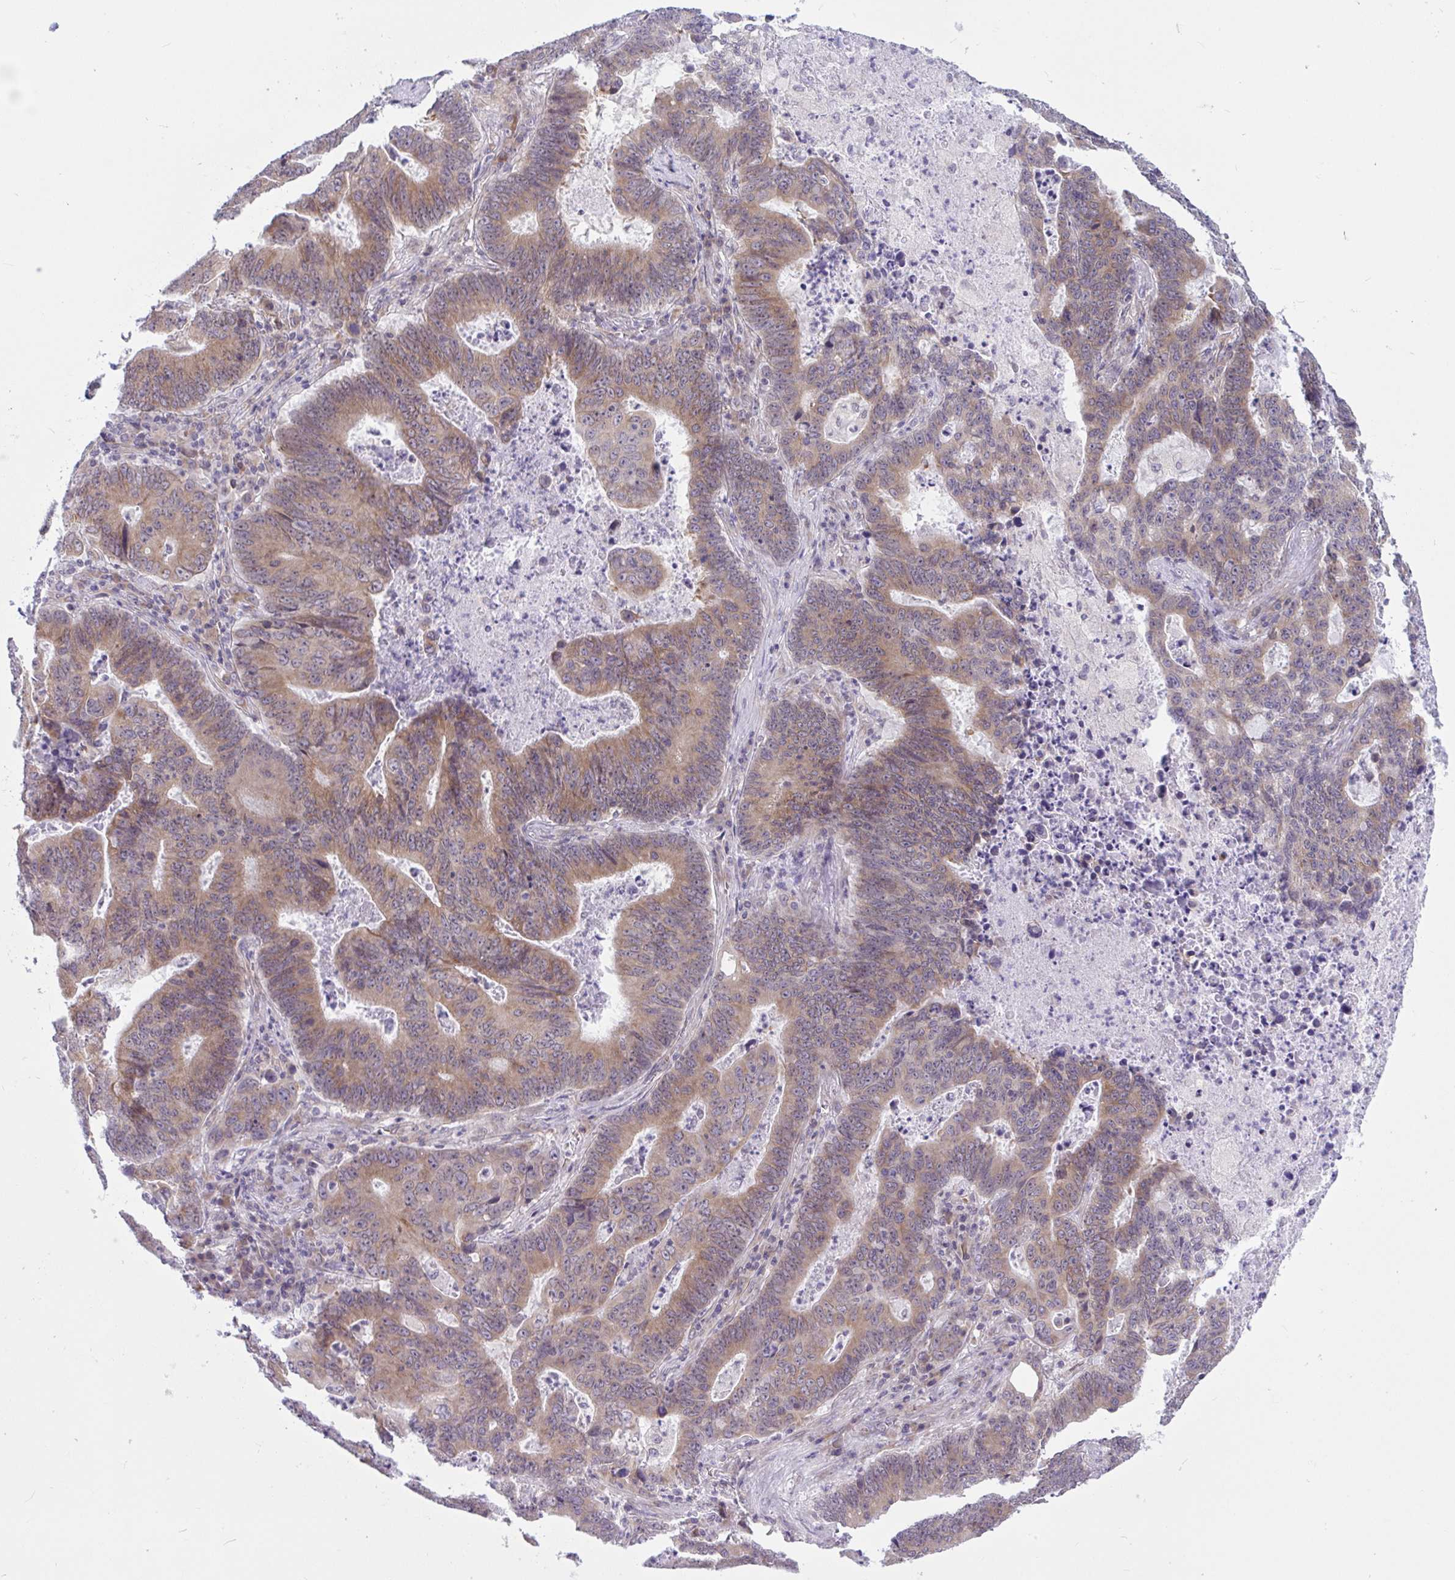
{"staining": {"intensity": "moderate", "quantity": ">75%", "location": "cytoplasmic/membranous"}, "tissue": "lung cancer", "cell_type": "Tumor cells", "image_type": "cancer", "snomed": [{"axis": "morphology", "description": "Aneuploidy"}, {"axis": "morphology", "description": "Adenocarcinoma, NOS"}, {"axis": "morphology", "description": "Adenocarcinoma primary or metastatic"}, {"axis": "topography", "description": "Lung"}], "caption": "DAB (3,3'-diaminobenzidine) immunohistochemical staining of adenocarcinoma (lung) shows moderate cytoplasmic/membranous protein staining in about >75% of tumor cells. (brown staining indicates protein expression, while blue staining denotes nuclei).", "gene": "CAMLG", "patient": {"sex": "female", "age": 75}}